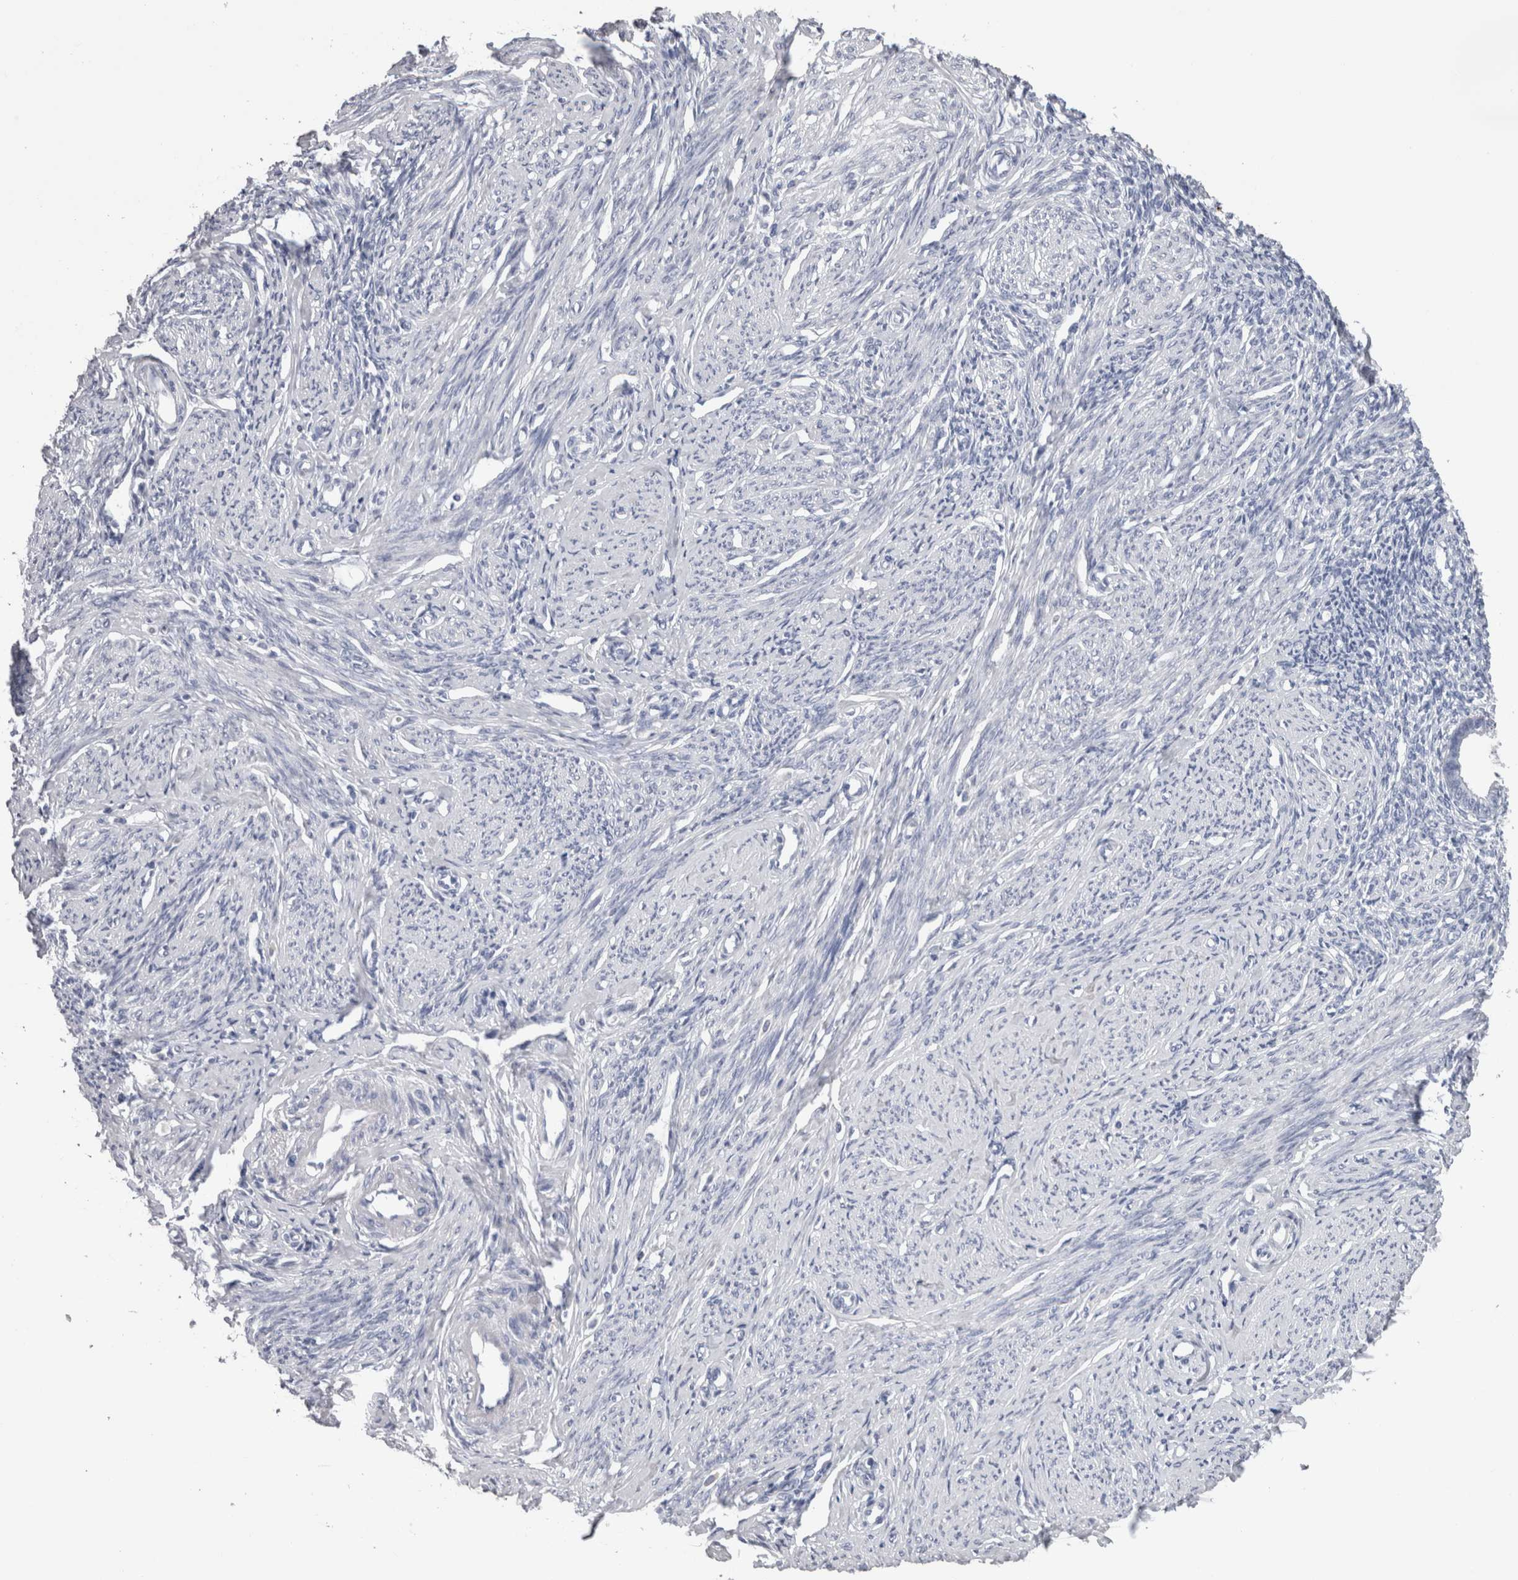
{"staining": {"intensity": "negative", "quantity": "none", "location": "none"}, "tissue": "endometrium", "cell_type": "Cells in endometrial stroma", "image_type": "normal", "snomed": [{"axis": "morphology", "description": "Normal tissue, NOS"}, {"axis": "topography", "description": "Endometrium"}], "caption": "Cells in endometrial stroma show no significant protein positivity in normal endometrium. The staining is performed using DAB (3,3'-diaminobenzidine) brown chromogen with nuclei counter-stained in using hematoxylin.", "gene": "CA8", "patient": {"sex": "female", "age": 56}}